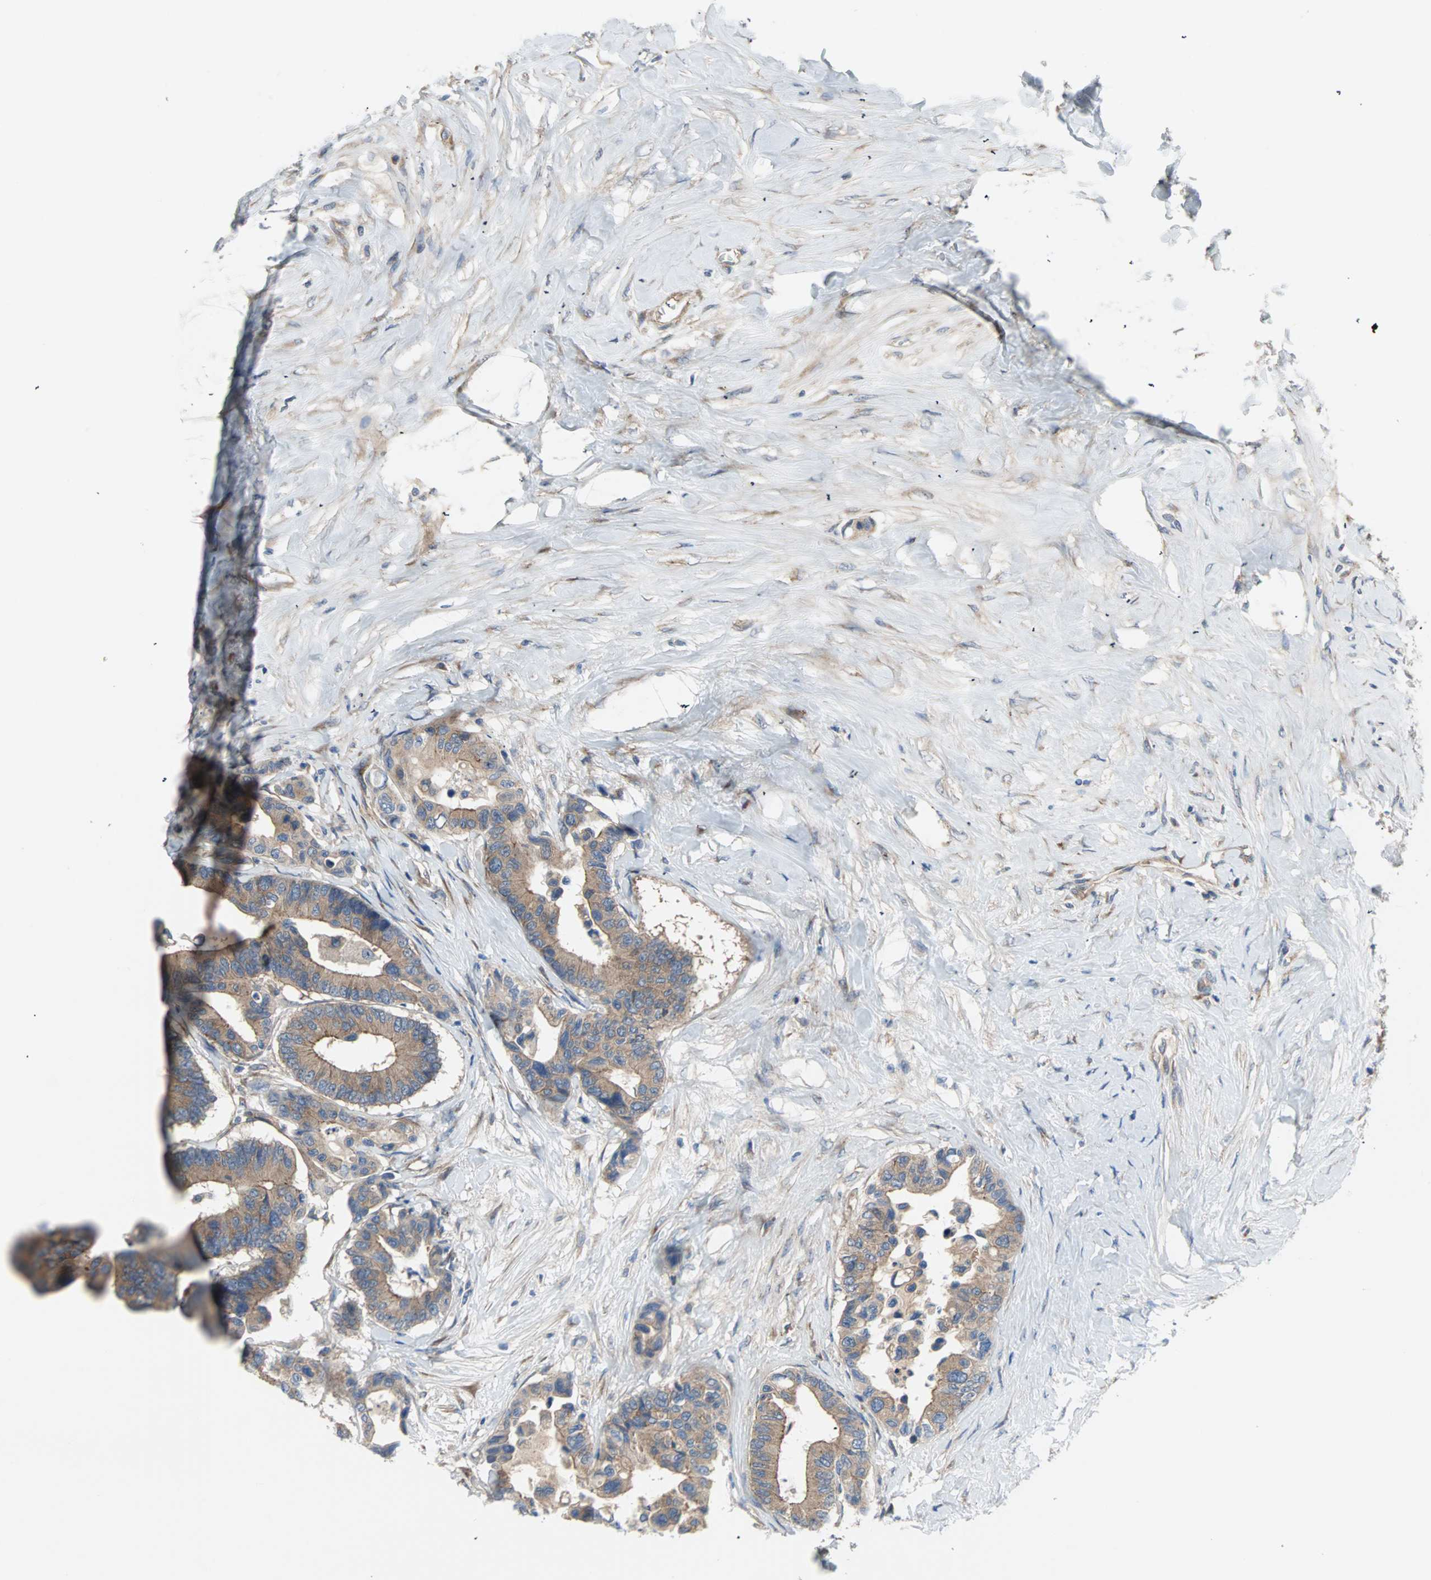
{"staining": {"intensity": "weak", "quantity": ">75%", "location": "cytoplasmic/membranous"}, "tissue": "colorectal cancer", "cell_type": "Tumor cells", "image_type": "cancer", "snomed": [{"axis": "morphology", "description": "Normal tissue, NOS"}, {"axis": "morphology", "description": "Adenocarcinoma, NOS"}, {"axis": "topography", "description": "Colon"}], "caption": "Colorectal cancer stained with DAB immunohistochemistry (IHC) exhibits low levels of weak cytoplasmic/membranous positivity in about >75% of tumor cells.", "gene": "PDE8A", "patient": {"sex": "male", "age": 82}}